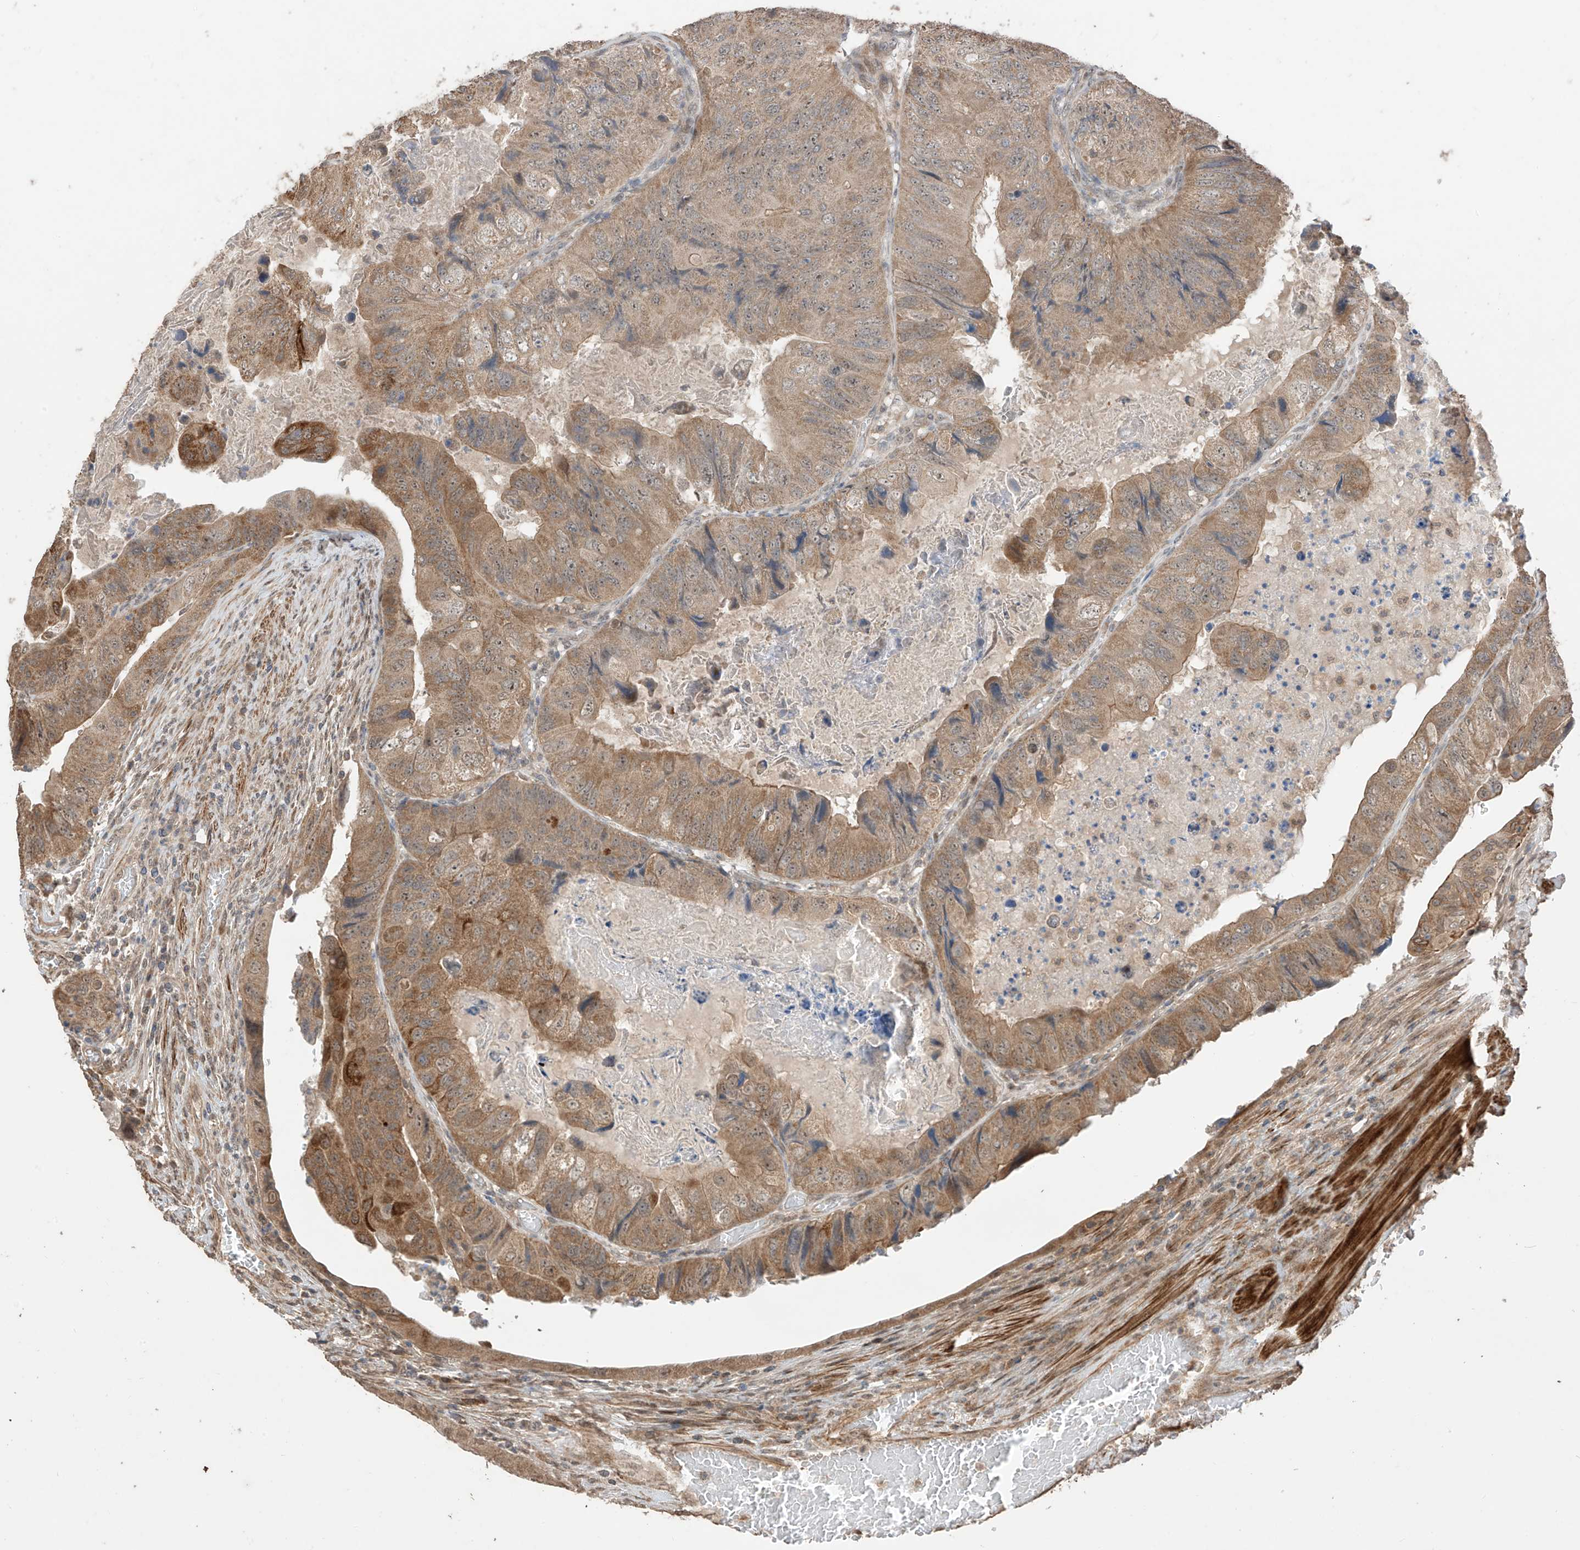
{"staining": {"intensity": "moderate", "quantity": "25%-75%", "location": "cytoplasmic/membranous,nuclear"}, "tissue": "colorectal cancer", "cell_type": "Tumor cells", "image_type": "cancer", "snomed": [{"axis": "morphology", "description": "Adenocarcinoma, NOS"}, {"axis": "topography", "description": "Rectum"}], "caption": "About 25%-75% of tumor cells in human adenocarcinoma (colorectal) show moderate cytoplasmic/membranous and nuclear protein staining as visualized by brown immunohistochemical staining.", "gene": "LATS1", "patient": {"sex": "male", "age": 63}}